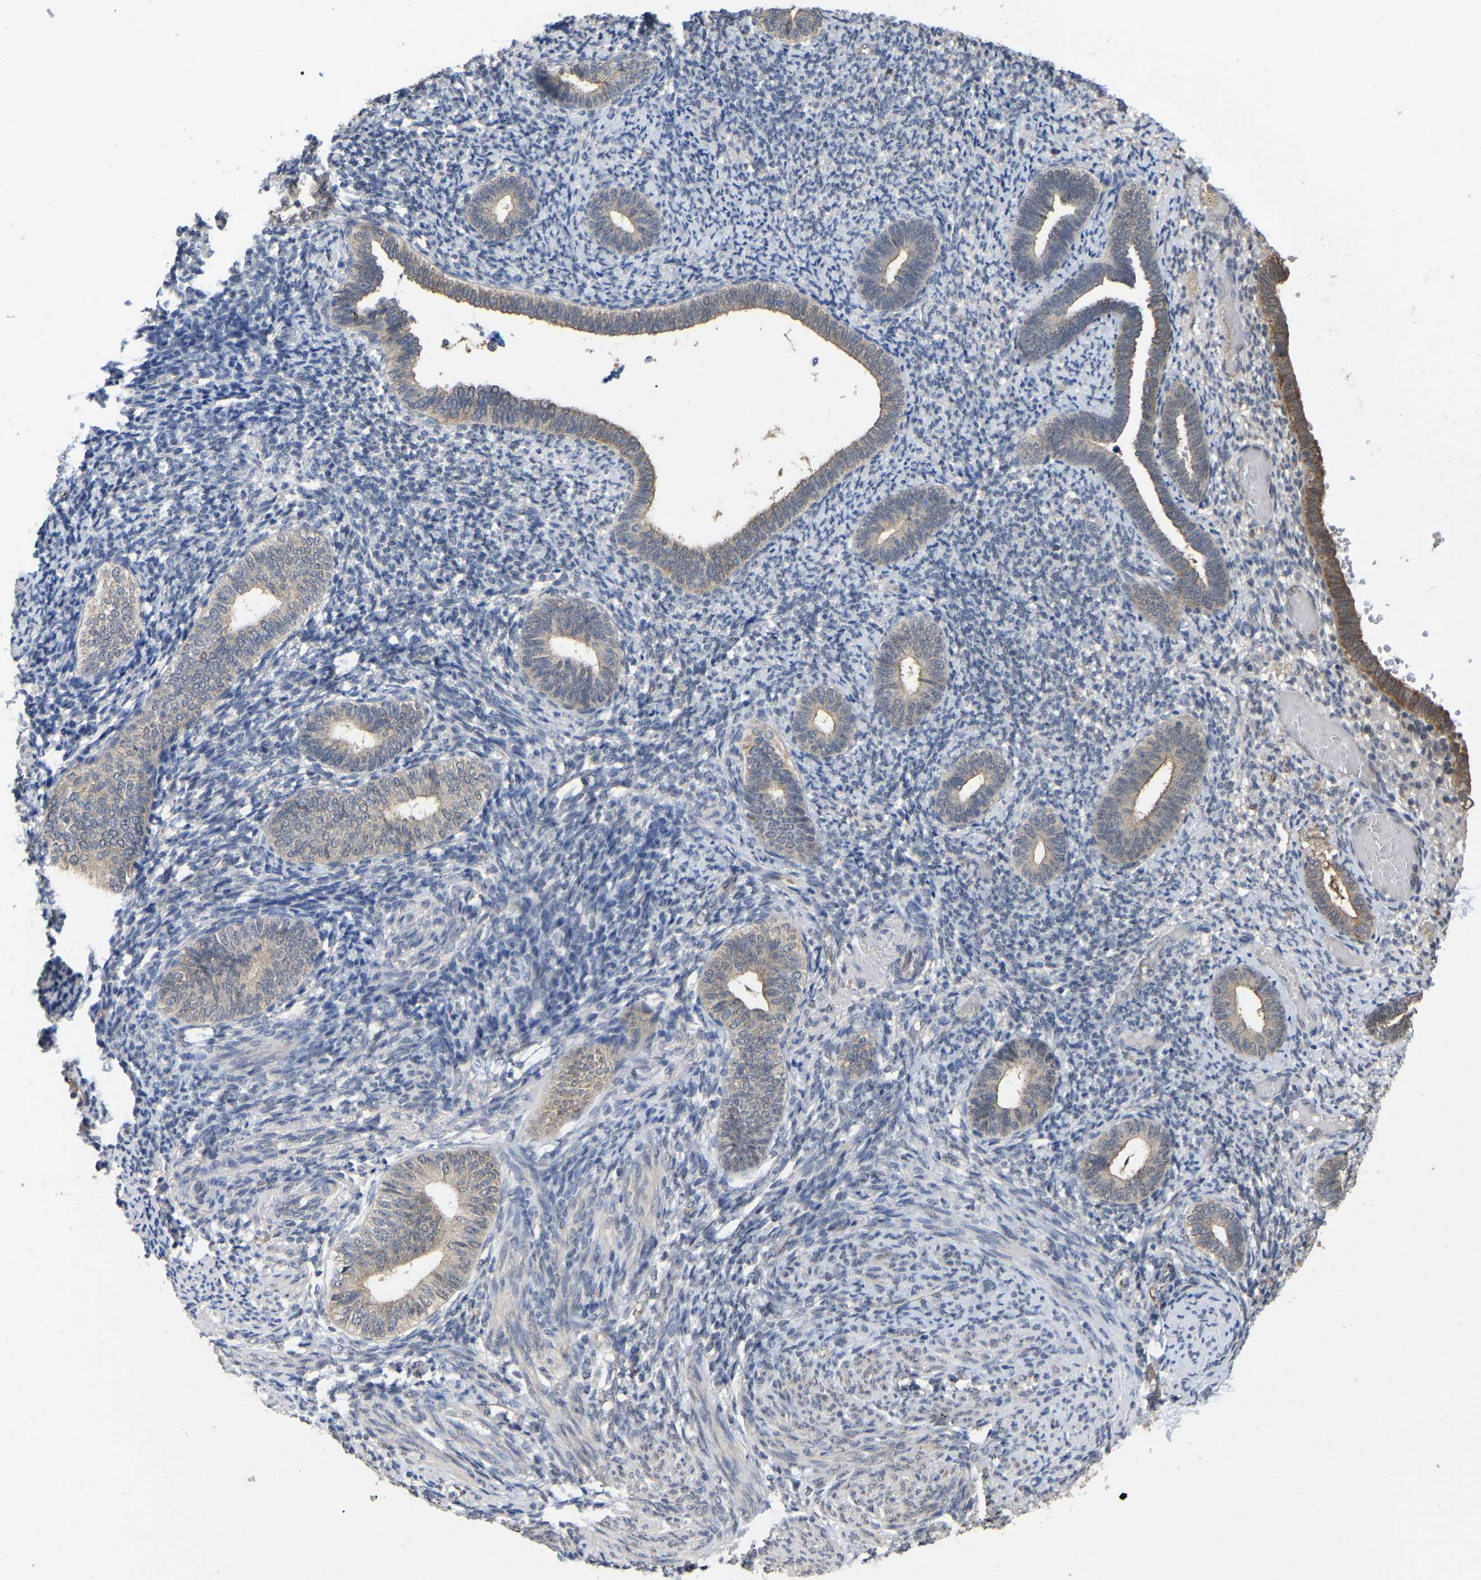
{"staining": {"intensity": "weak", "quantity": "<25%", "location": "cytoplasmic/membranous"}, "tissue": "endometrium", "cell_type": "Cells in endometrial stroma", "image_type": "normal", "snomed": [{"axis": "morphology", "description": "Normal tissue, NOS"}, {"axis": "topography", "description": "Endometrium"}], "caption": "A micrograph of human endometrium is negative for staining in cells in endometrial stroma. (Brightfield microscopy of DAB IHC at high magnification).", "gene": "FAM219A", "patient": {"sex": "female", "age": 66}}